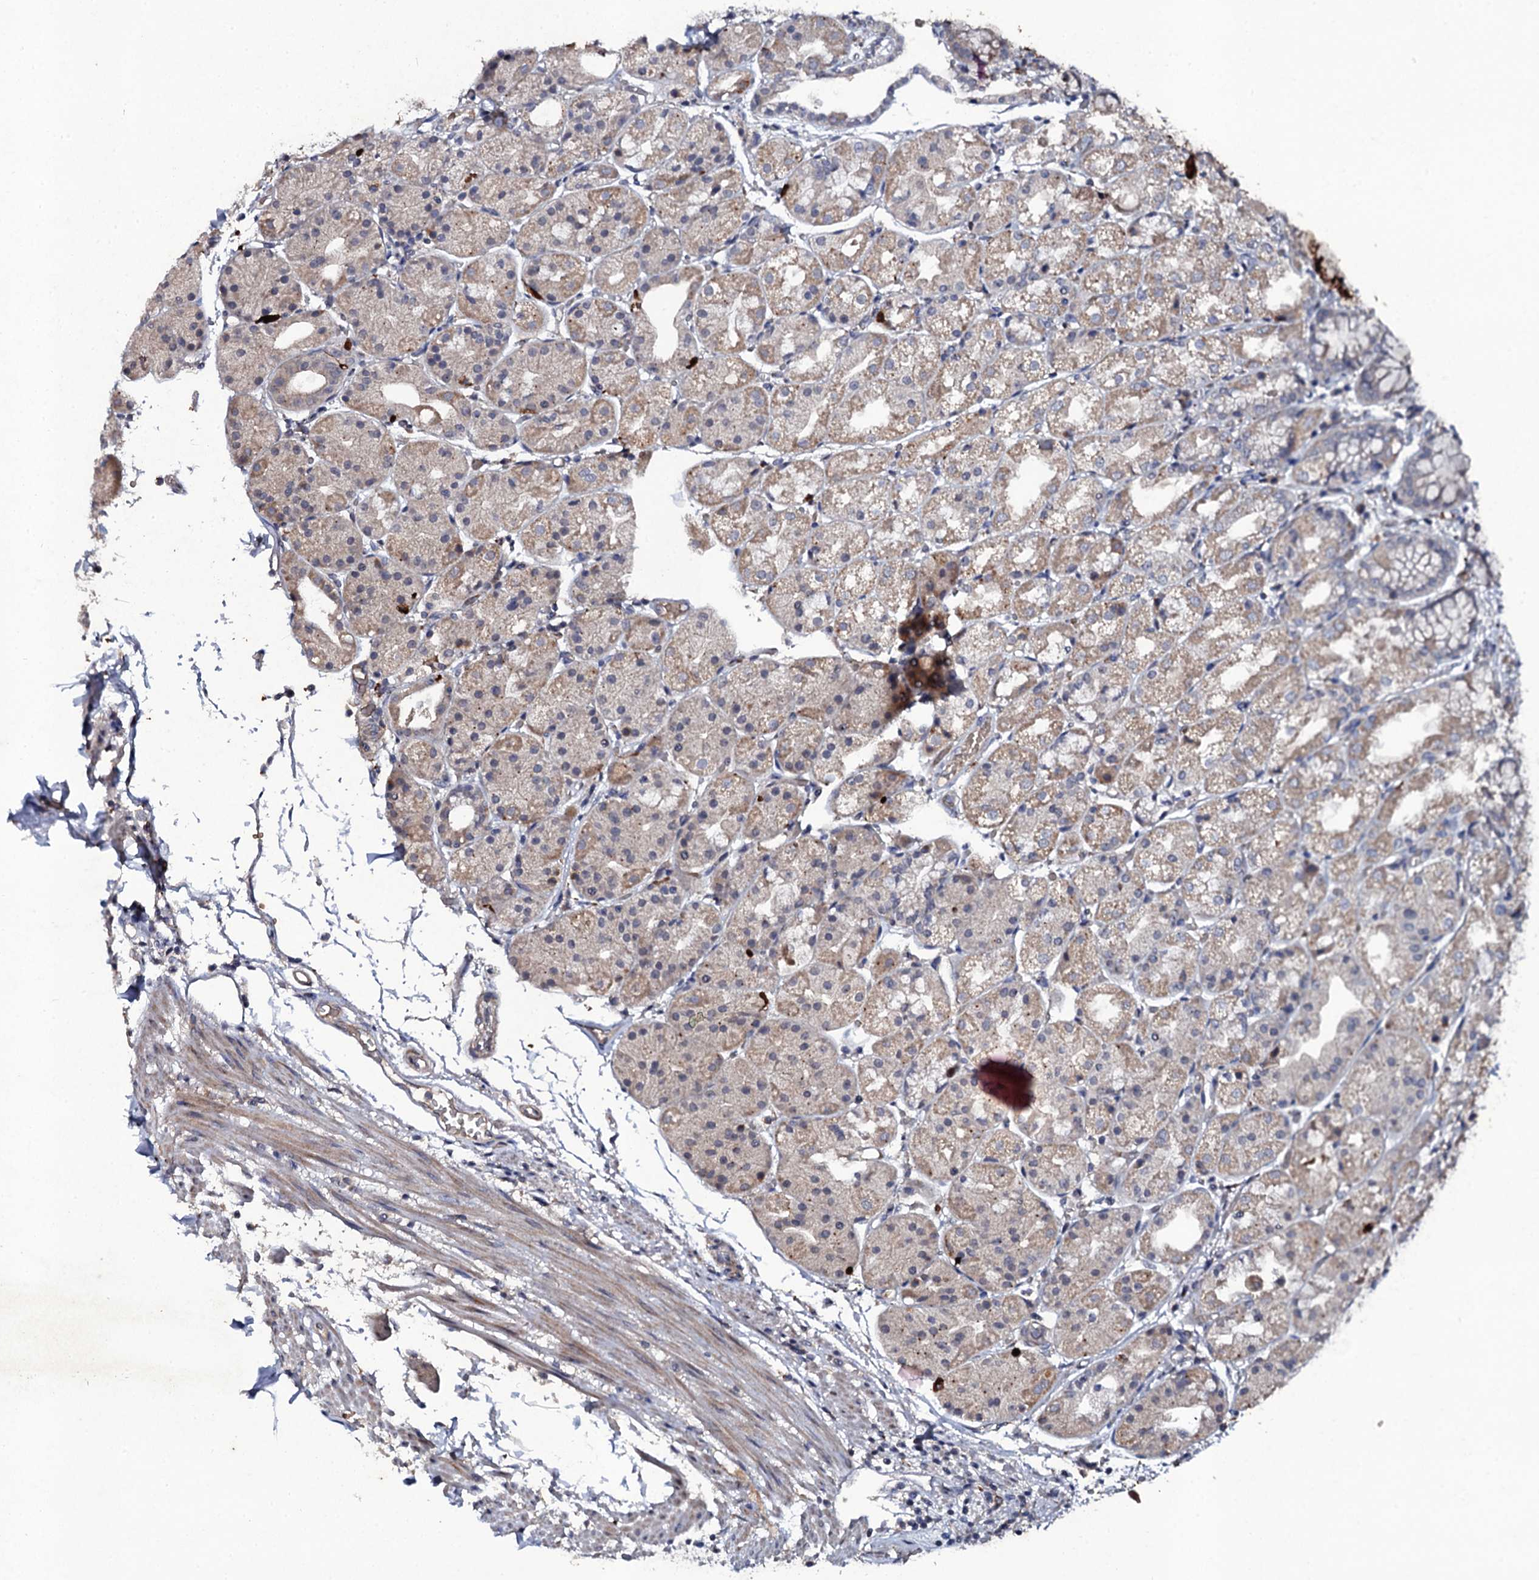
{"staining": {"intensity": "moderate", "quantity": "25%-75%", "location": "cytoplasmic/membranous"}, "tissue": "stomach", "cell_type": "Glandular cells", "image_type": "normal", "snomed": [{"axis": "morphology", "description": "Normal tissue, NOS"}, {"axis": "topography", "description": "Stomach, upper"}], "caption": "A brown stain shows moderate cytoplasmic/membranous expression of a protein in glandular cells of normal human stomach.", "gene": "LRRC28", "patient": {"sex": "male", "age": 72}}